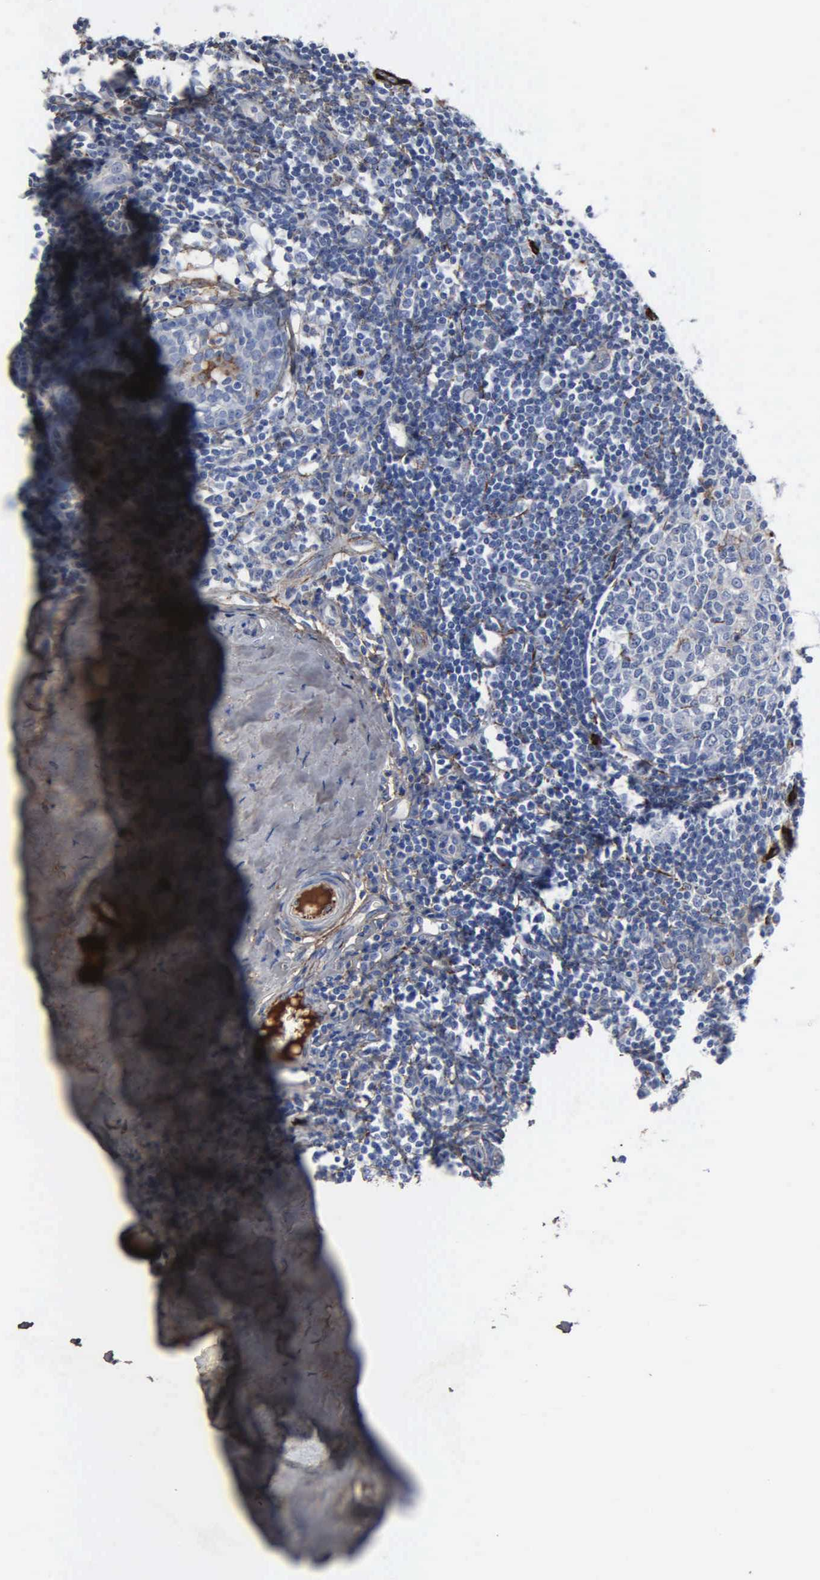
{"staining": {"intensity": "negative", "quantity": "none", "location": "none"}, "tissue": "tonsil", "cell_type": "Germinal center cells", "image_type": "normal", "snomed": [{"axis": "morphology", "description": "Normal tissue, NOS"}, {"axis": "topography", "description": "Tonsil"}], "caption": "This is an IHC histopathology image of unremarkable tonsil. There is no positivity in germinal center cells.", "gene": "FN1", "patient": {"sex": "female", "age": 41}}